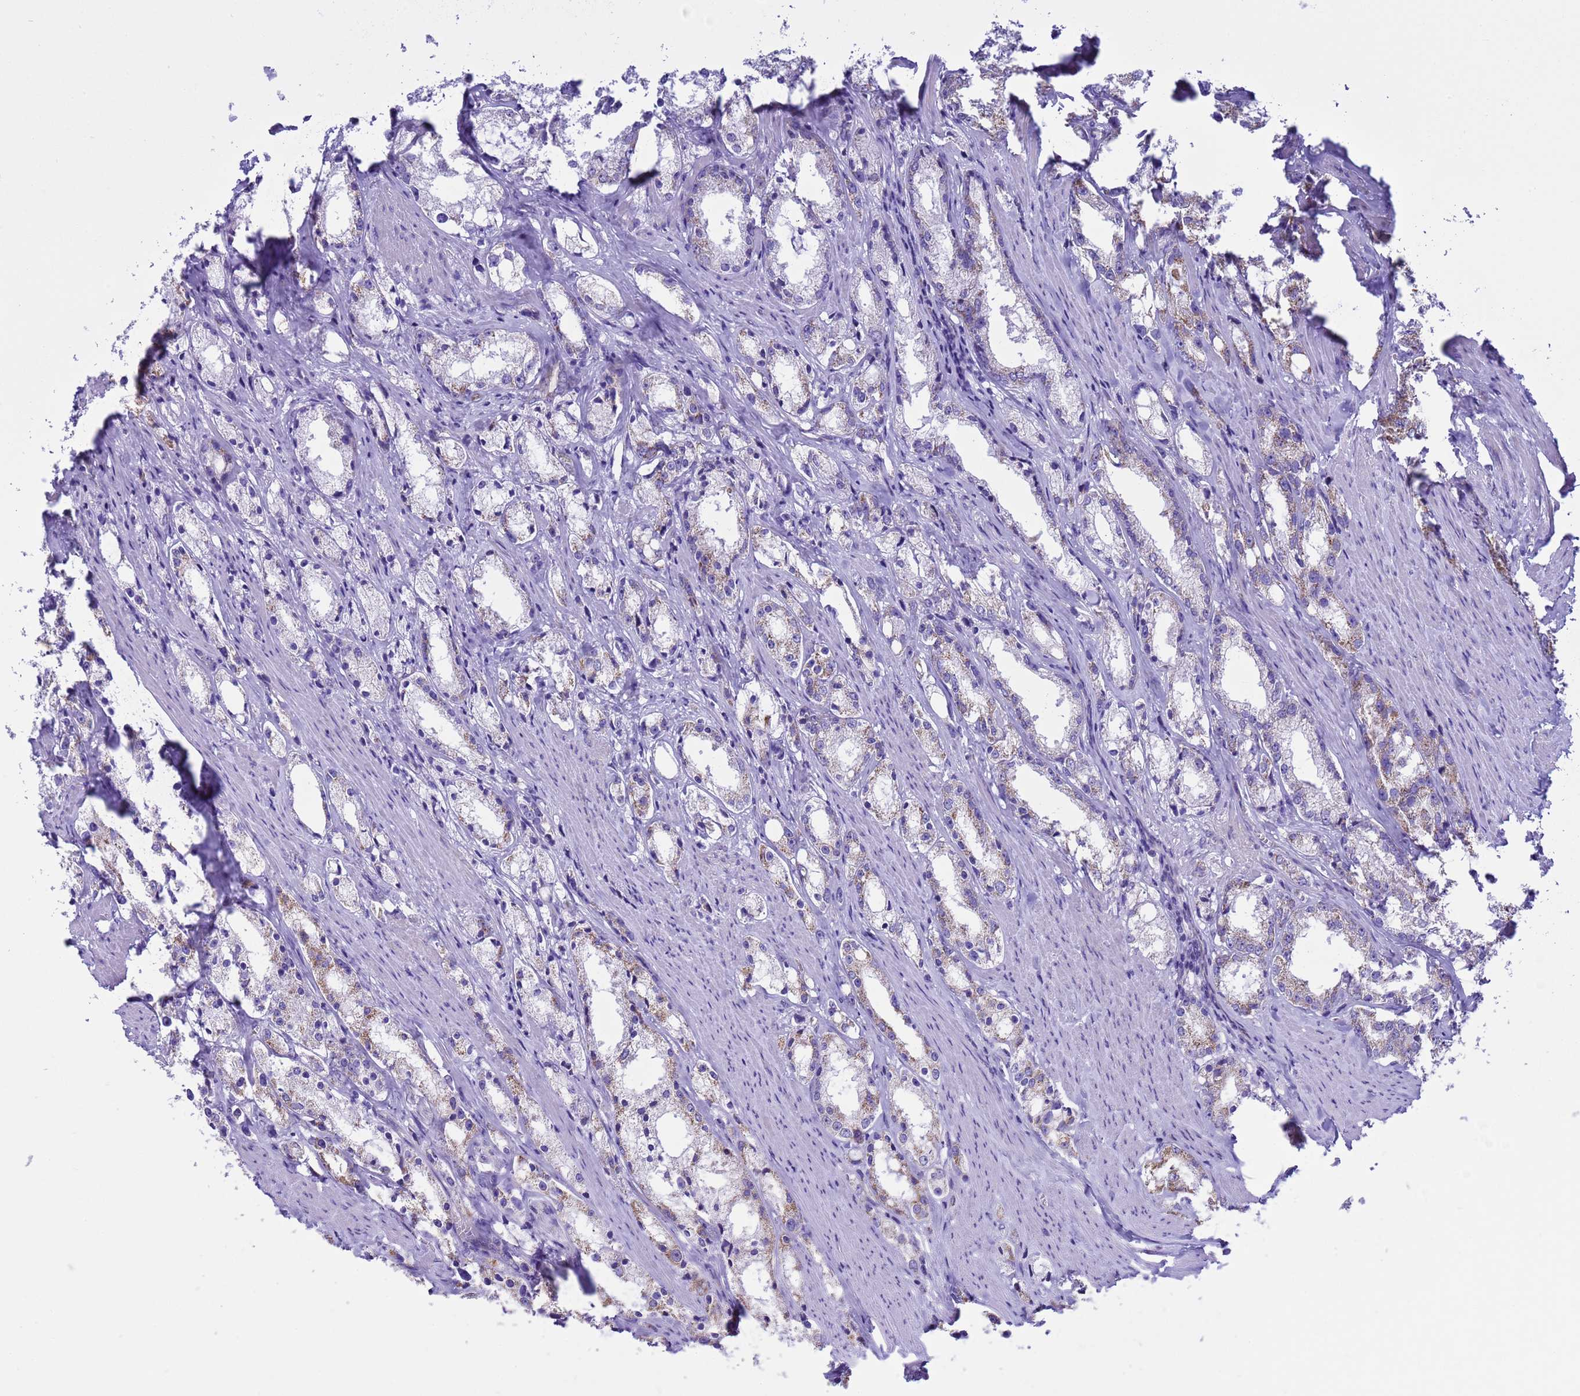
{"staining": {"intensity": "weak", "quantity": "<25%", "location": "cytoplasmic/membranous"}, "tissue": "prostate cancer", "cell_type": "Tumor cells", "image_type": "cancer", "snomed": [{"axis": "morphology", "description": "Adenocarcinoma, High grade"}, {"axis": "topography", "description": "Prostate"}], "caption": "High magnification brightfield microscopy of high-grade adenocarcinoma (prostate) stained with DAB (brown) and counterstained with hematoxylin (blue): tumor cells show no significant staining. Brightfield microscopy of IHC stained with DAB (brown) and hematoxylin (blue), captured at high magnification.", "gene": "CCDC191", "patient": {"sex": "male", "age": 66}}